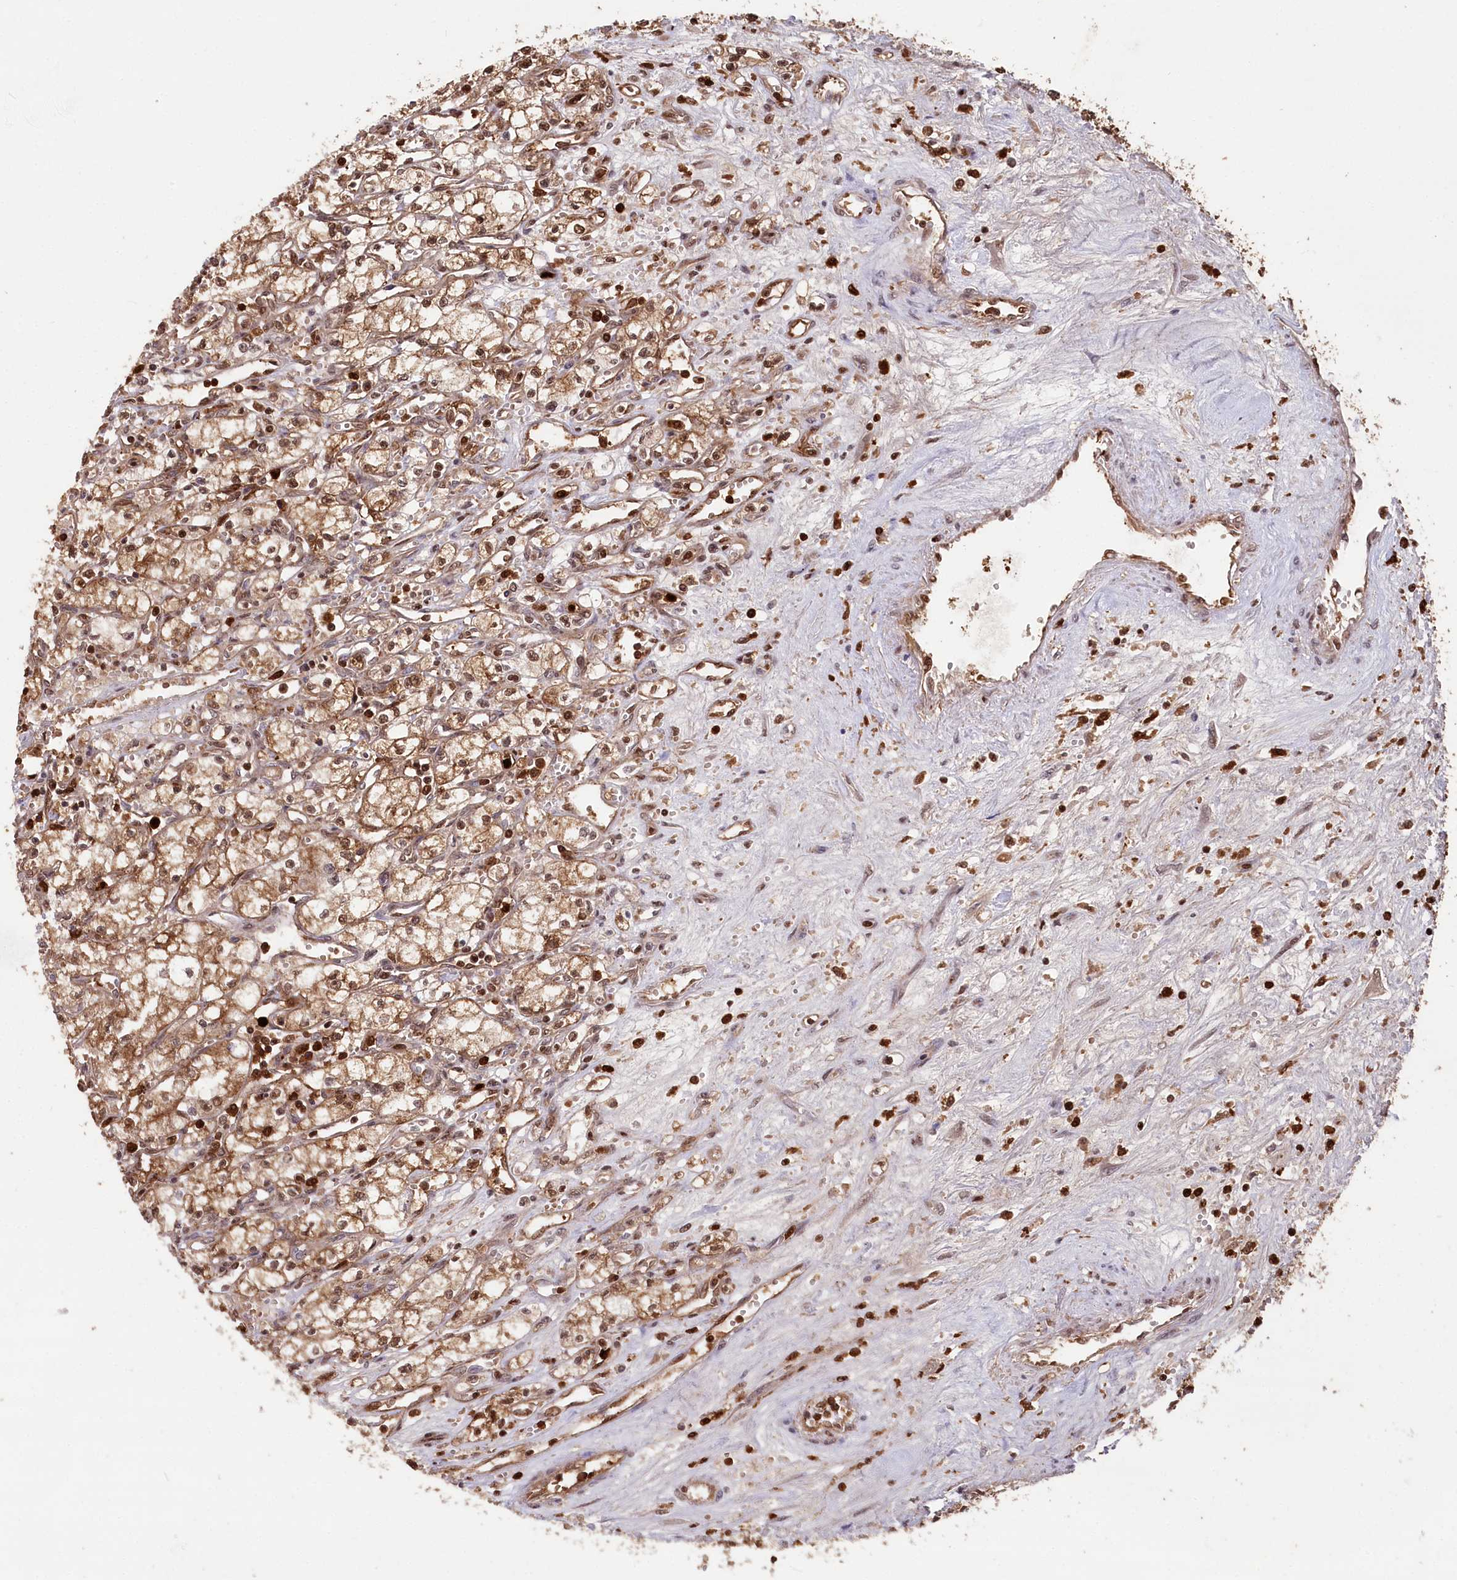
{"staining": {"intensity": "moderate", "quantity": ">75%", "location": "cytoplasmic/membranous,nuclear"}, "tissue": "renal cancer", "cell_type": "Tumor cells", "image_type": "cancer", "snomed": [{"axis": "morphology", "description": "Adenocarcinoma, NOS"}, {"axis": "topography", "description": "Kidney"}], "caption": "A micrograph showing moderate cytoplasmic/membranous and nuclear positivity in about >75% of tumor cells in renal cancer (adenocarcinoma), as visualized by brown immunohistochemical staining.", "gene": "LSG1", "patient": {"sex": "male", "age": 59}}